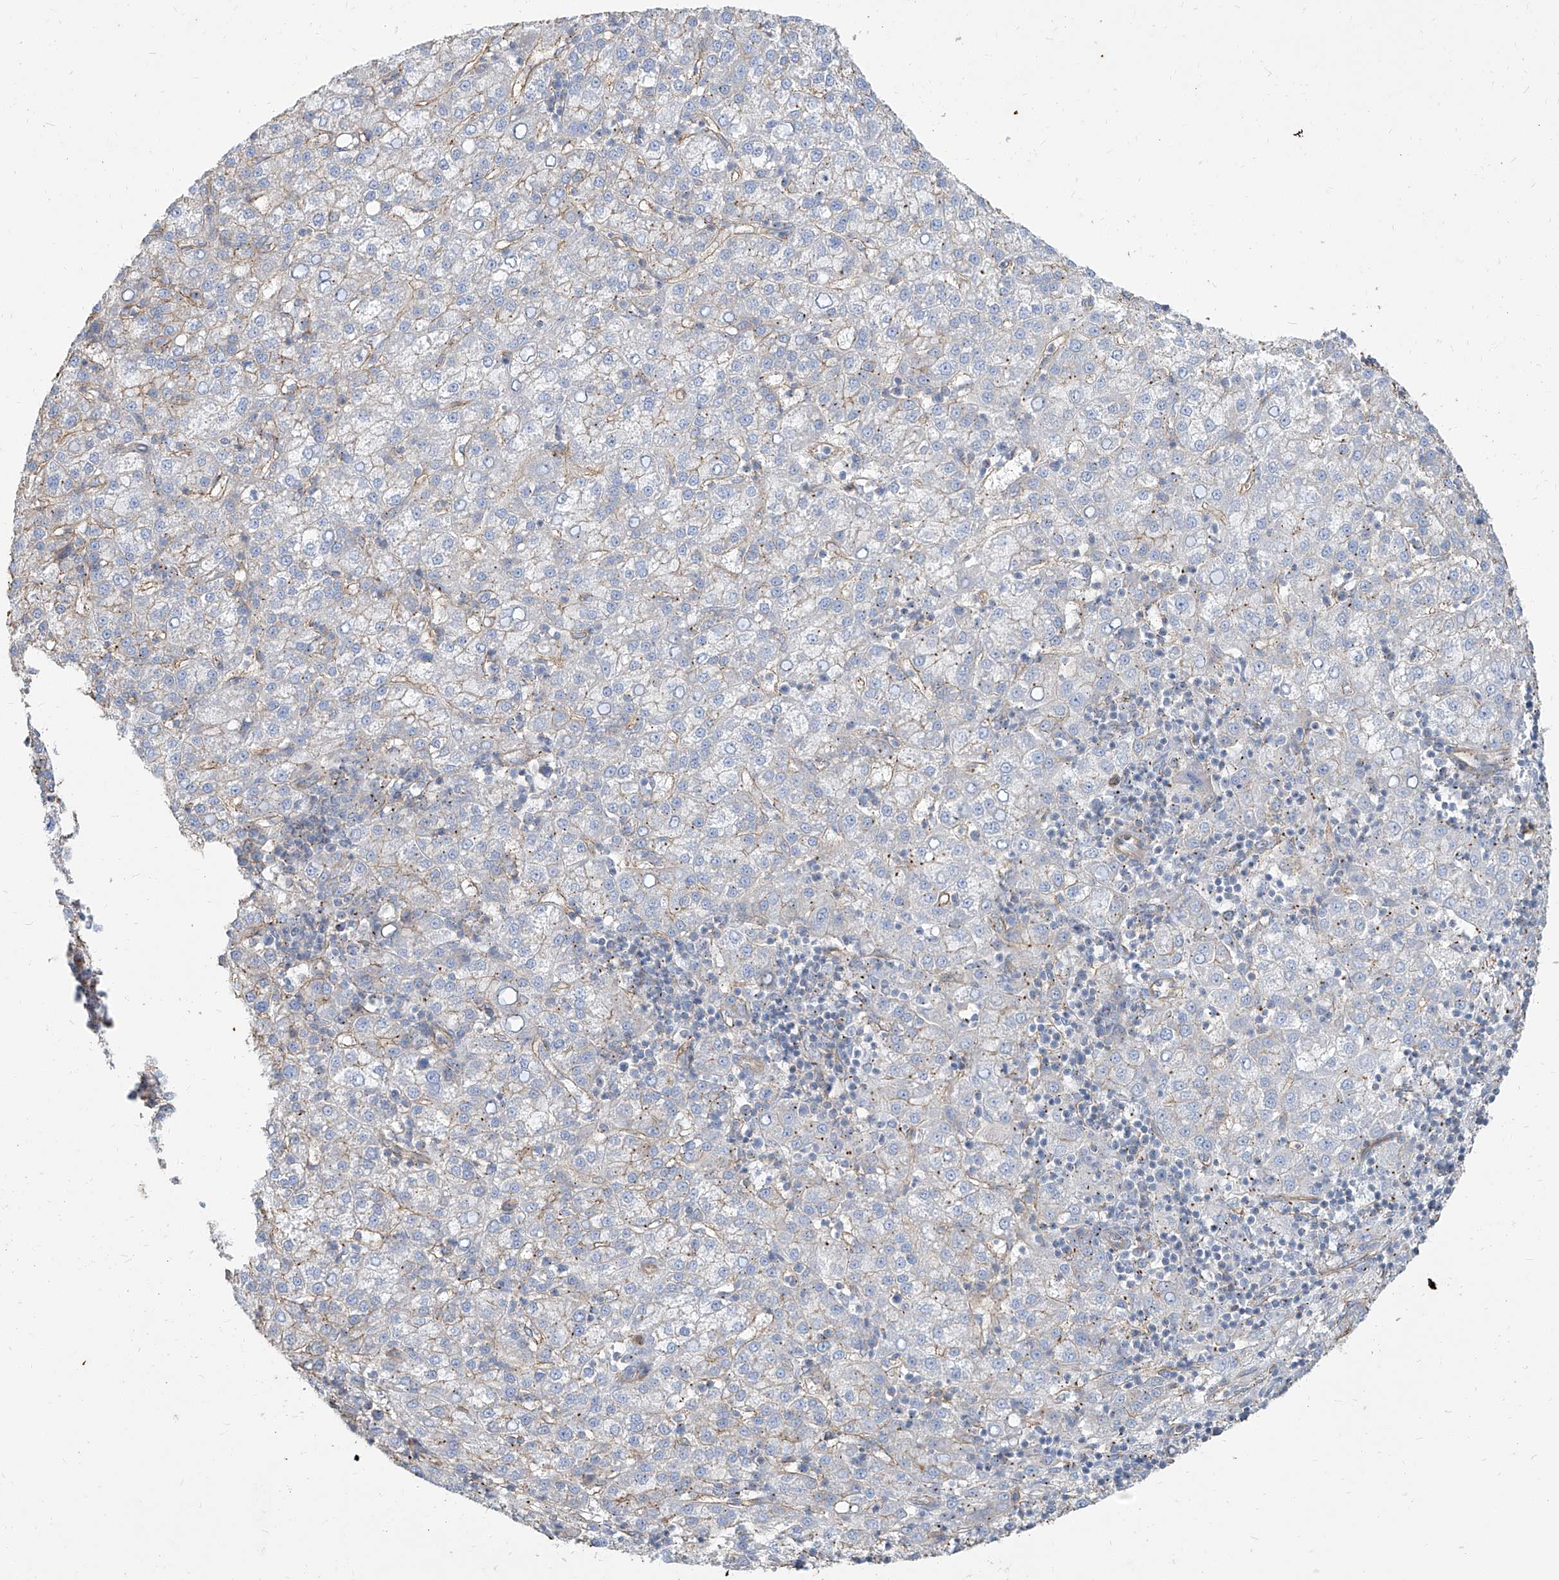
{"staining": {"intensity": "weak", "quantity": "<25%", "location": "cytoplasmic/membranous"}, "tissue": "liver cancer", "cell_type": "Tumor cells", "image_type": "cancer", "snomed": [{"axis": "morphology", "description": "Carcinoma, Hepatocellular, NOS"}, {"axis": "topography", "description": "Liver"}], "caption": "The image shows no significant staining in tumor cells of liver cancer (hepatocellular carcinoma). Nuclei are stained in blue.", "gene": "TXLNB", "patient": {"sex": "female", "age": 58}}